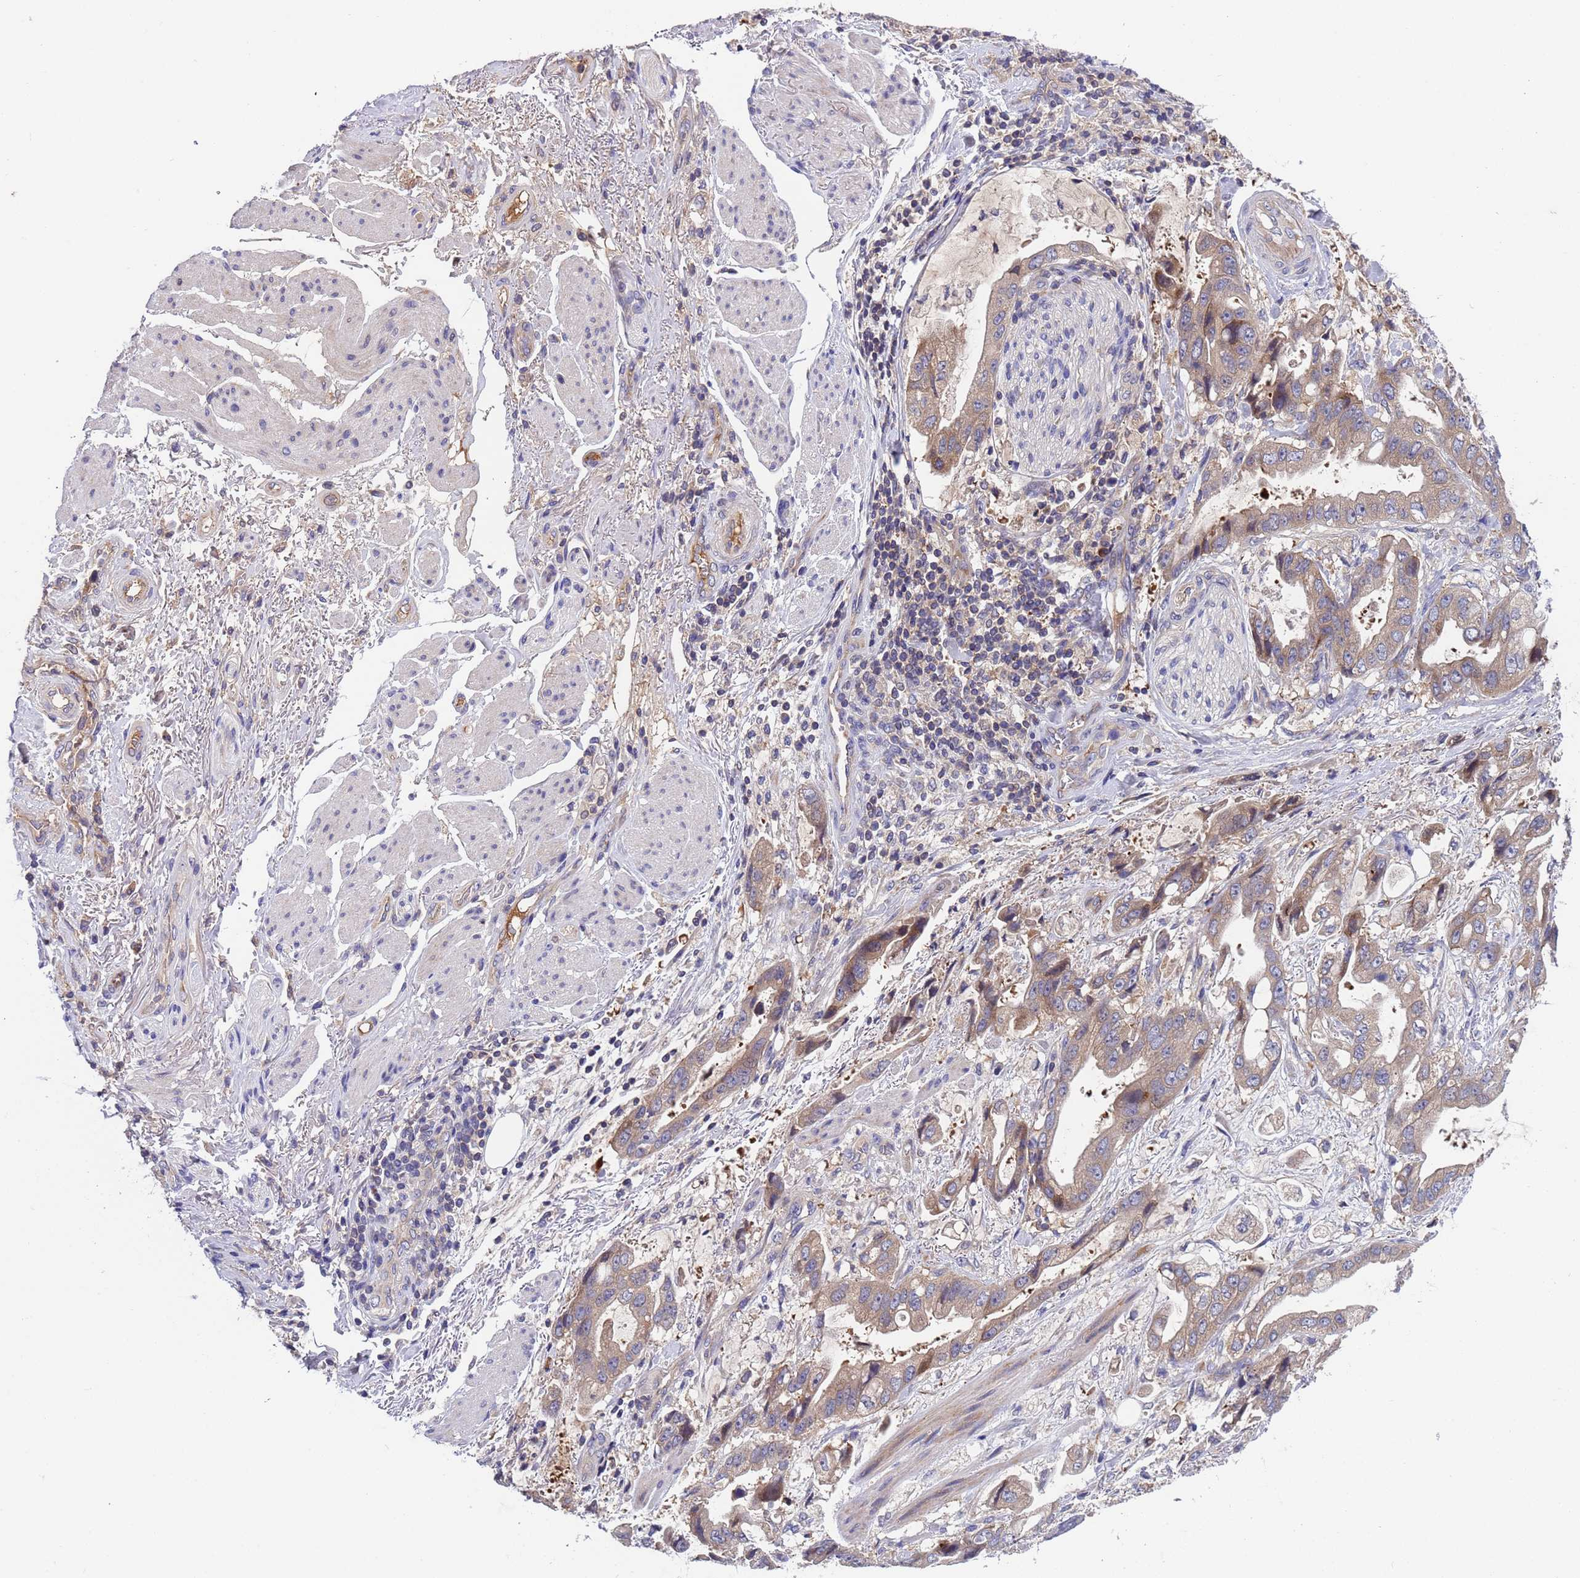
{"staining": {"intensity": "weak", "quantity": ">75%", "location": "cytoplasmic/membranous"}, "tissue": "stomach cancer", "cell_type": "Tumor cells", "image_type": "cancer", "snomed": [{"axis": "morphology", "description": "Adenocarcinoma, NOS"}, {"axis": "topography", "description": "Stomach"}], "caption": "This image exhibits stomach cancer (adenocarcinoma) stained with immunohistochemistry (IHC) to label a protein in brown. The cytoplasmic/membranous of tumor cells show weak positivity for the protein. Nuclei are counter-stained blue.", "gene": "PARP16", "patient": {"sex": "male", "age": 62}}